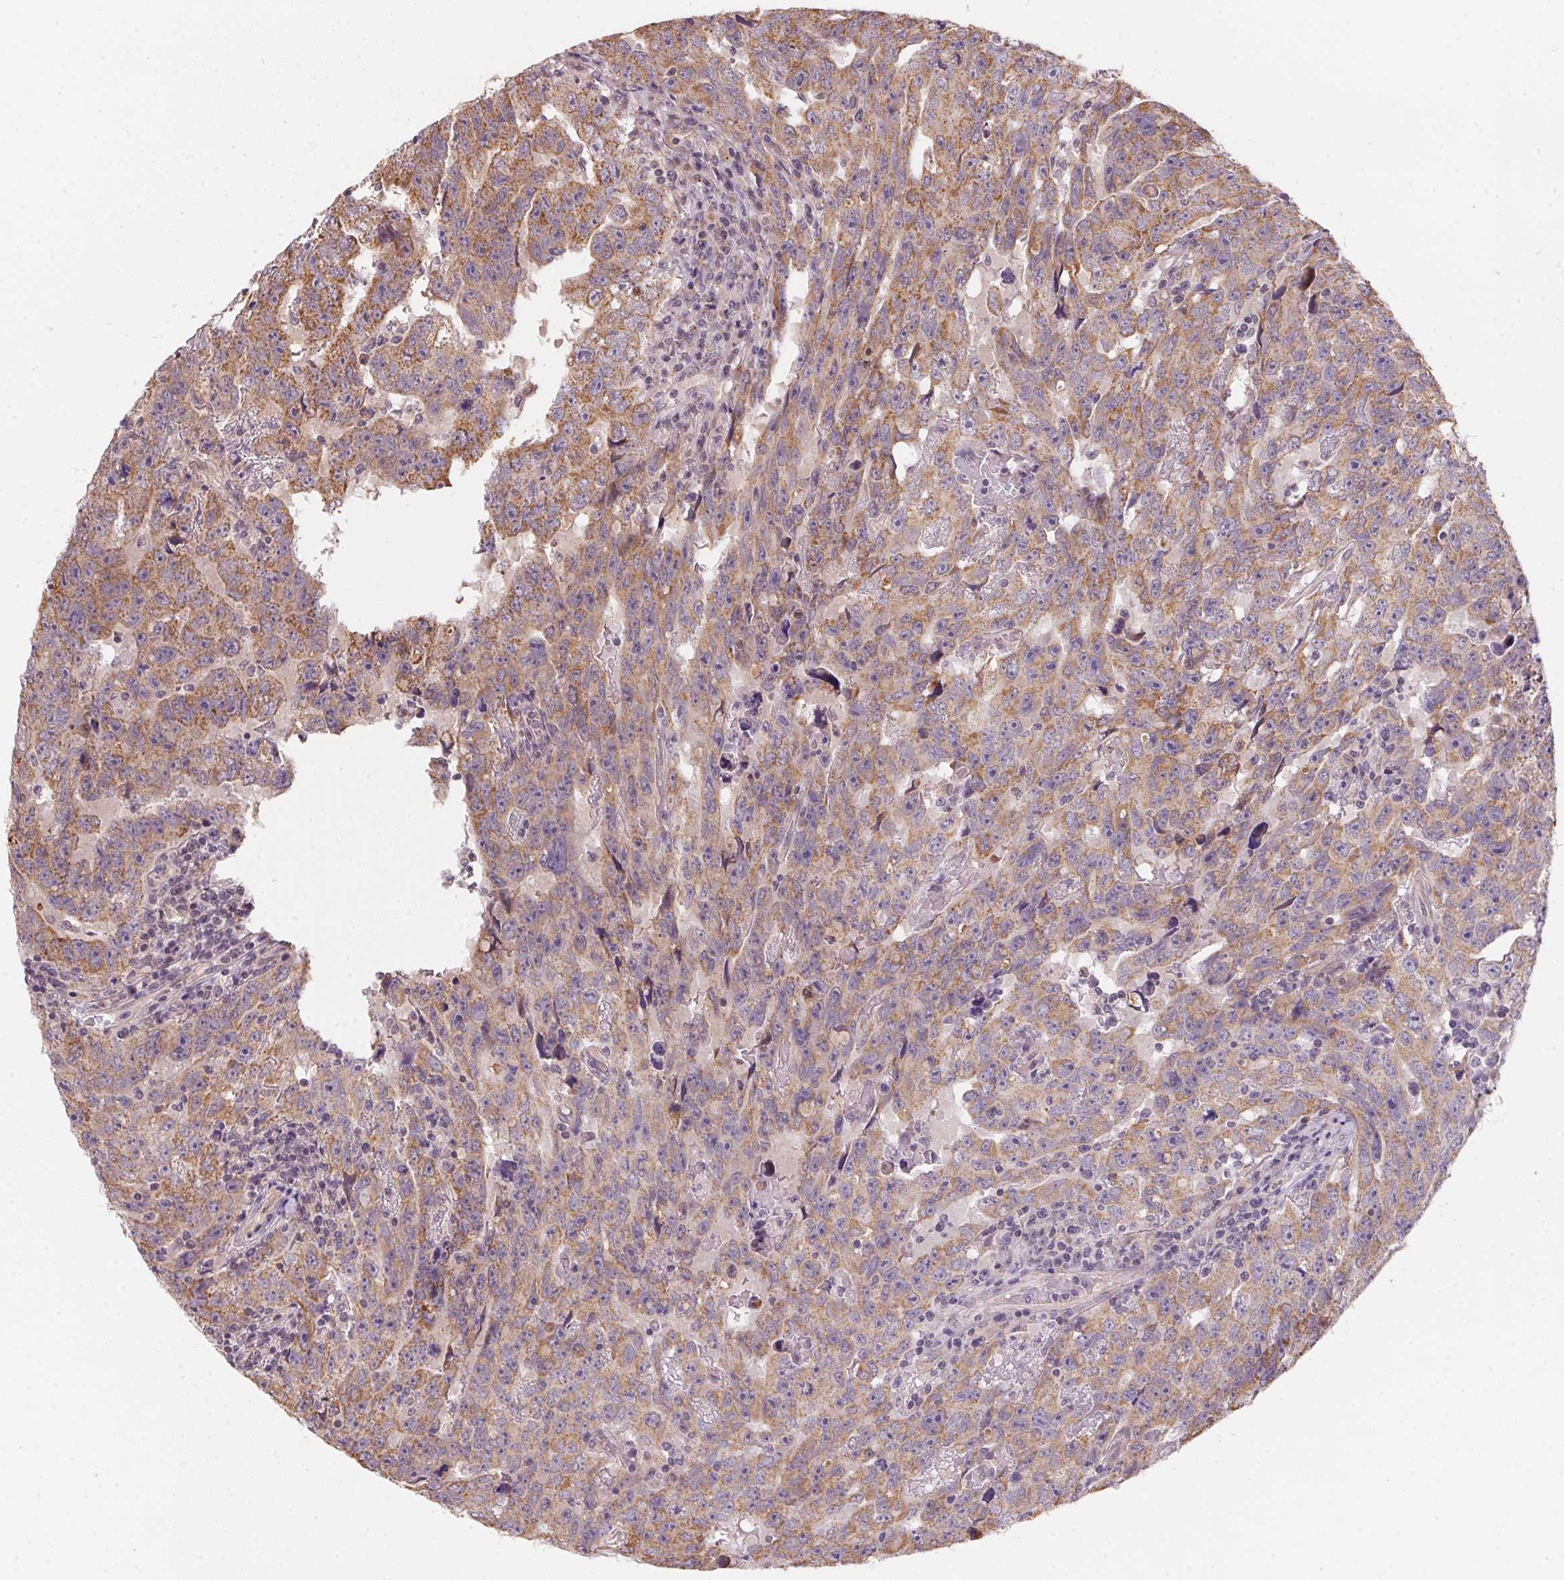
{"staining": {"intensity": "moderate", "quantity": ">75%", "location": "cytoplasmic/membranous"}, "tissue": "testis cancer", "cell_type": "Tumor cells", "image_type": "cancer", "snomed": [{"axis": "morphology", "description": "Carcinoma, Embryonal, NOS"}, {"axis": "topography", "description": "Testis"}], "caption": "A high-resolution histopathology image shows immunohistochemistry (IHC) staining of embryonal carcinoma (testis), which shows moderate cytoplasmic/membranous positivity in about >75% of tumor cells.", "gene": "SC5D", "patient": {"sex": "male", "age": 24}}